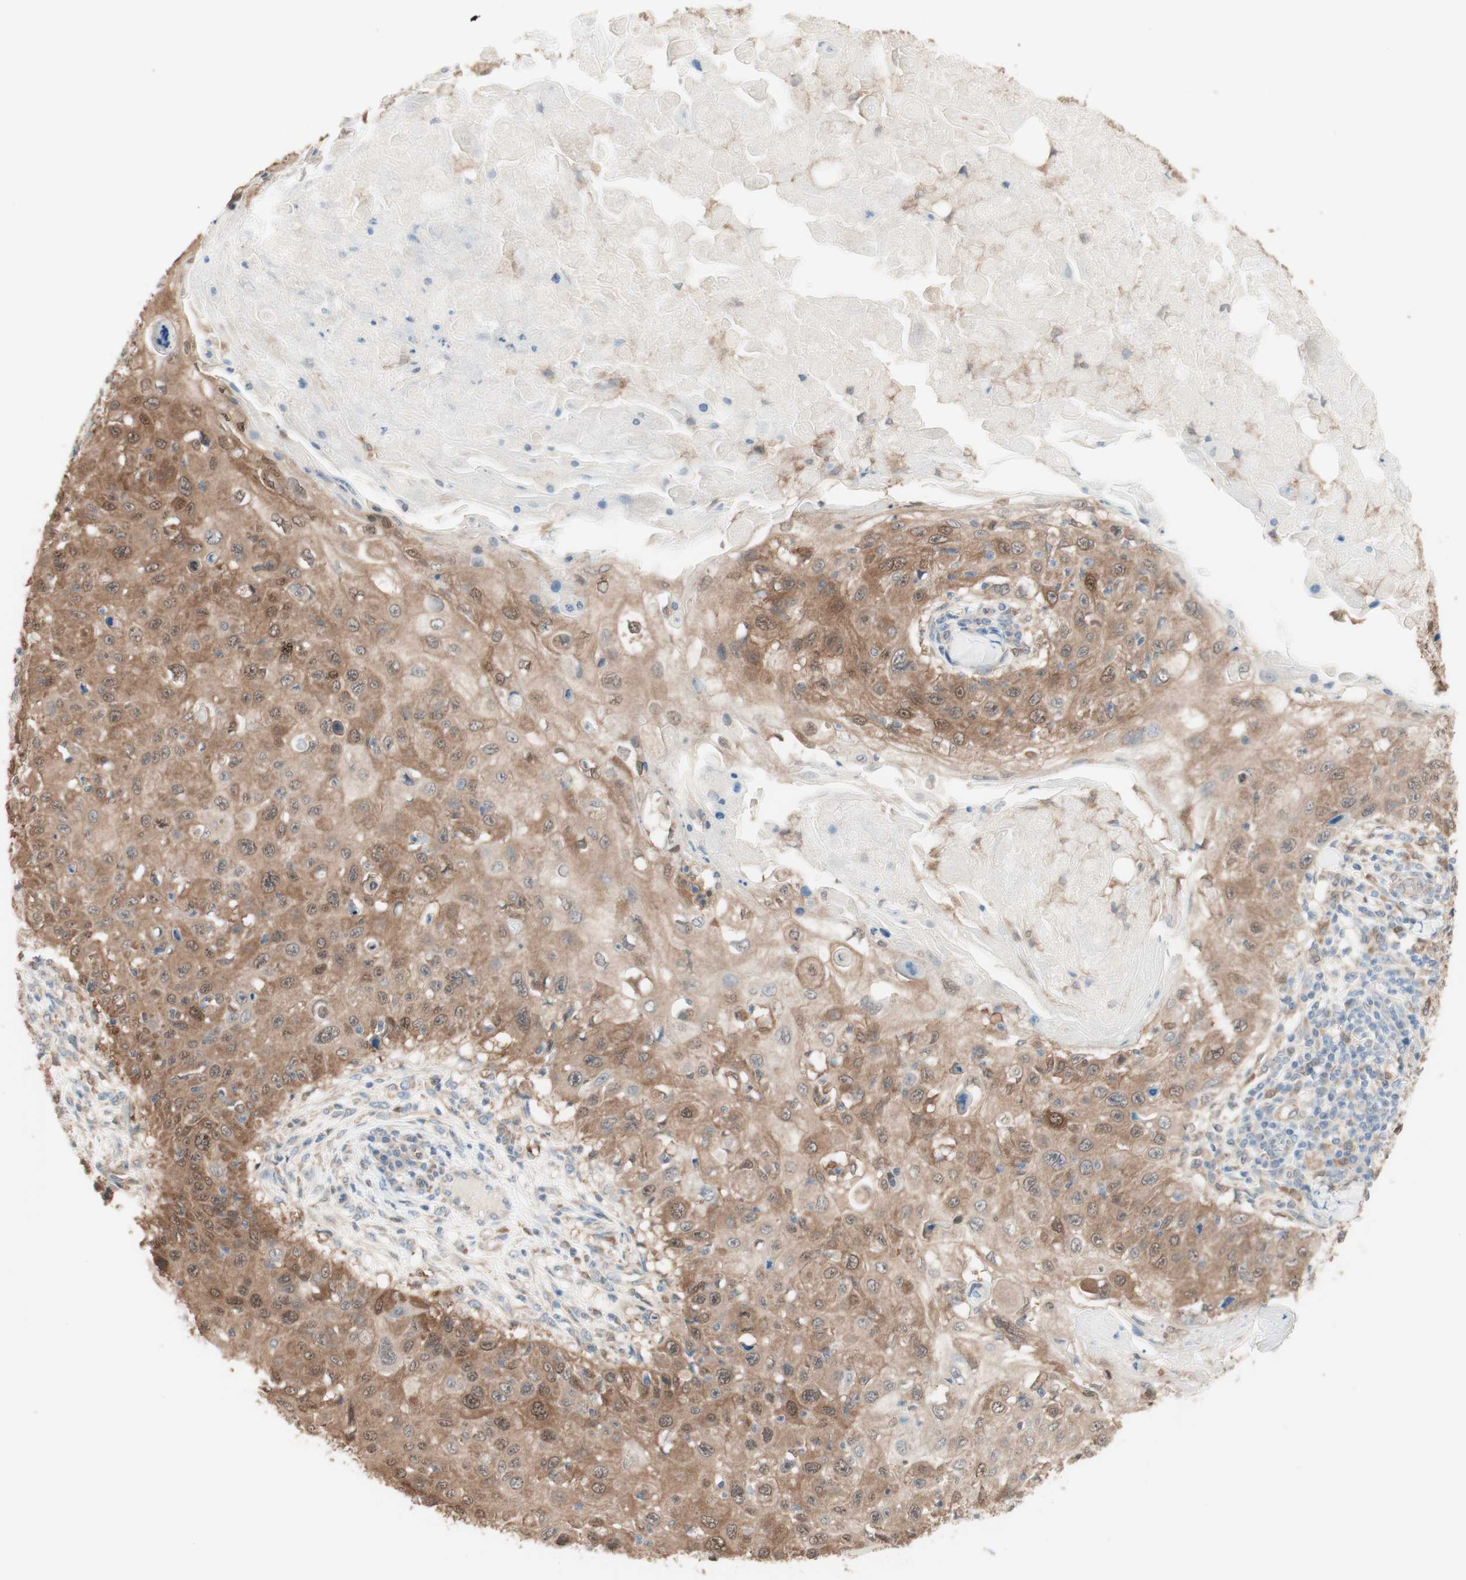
{"staining": {"intensity": "moderate", "quantity": ">75%", "location": "cytoplasmic/membranous"}, "tissue": "skin cancer", "cell_type": "Tumor cells", "image_type": "cancer", "snomed": [{"axis": "morphology", "description": "Squamous cell carcinoma, NOS"}, {"axis": "topography", "description": "Skin"}], "caption": "The immunohistochemical stain labels moderate cytoplasmic/membranous staining in tumor cells of skin cancer (squamous cell carcinoma) tissue.", "gene": "COMT", "patient": {"sex": "male", "age": 86}}